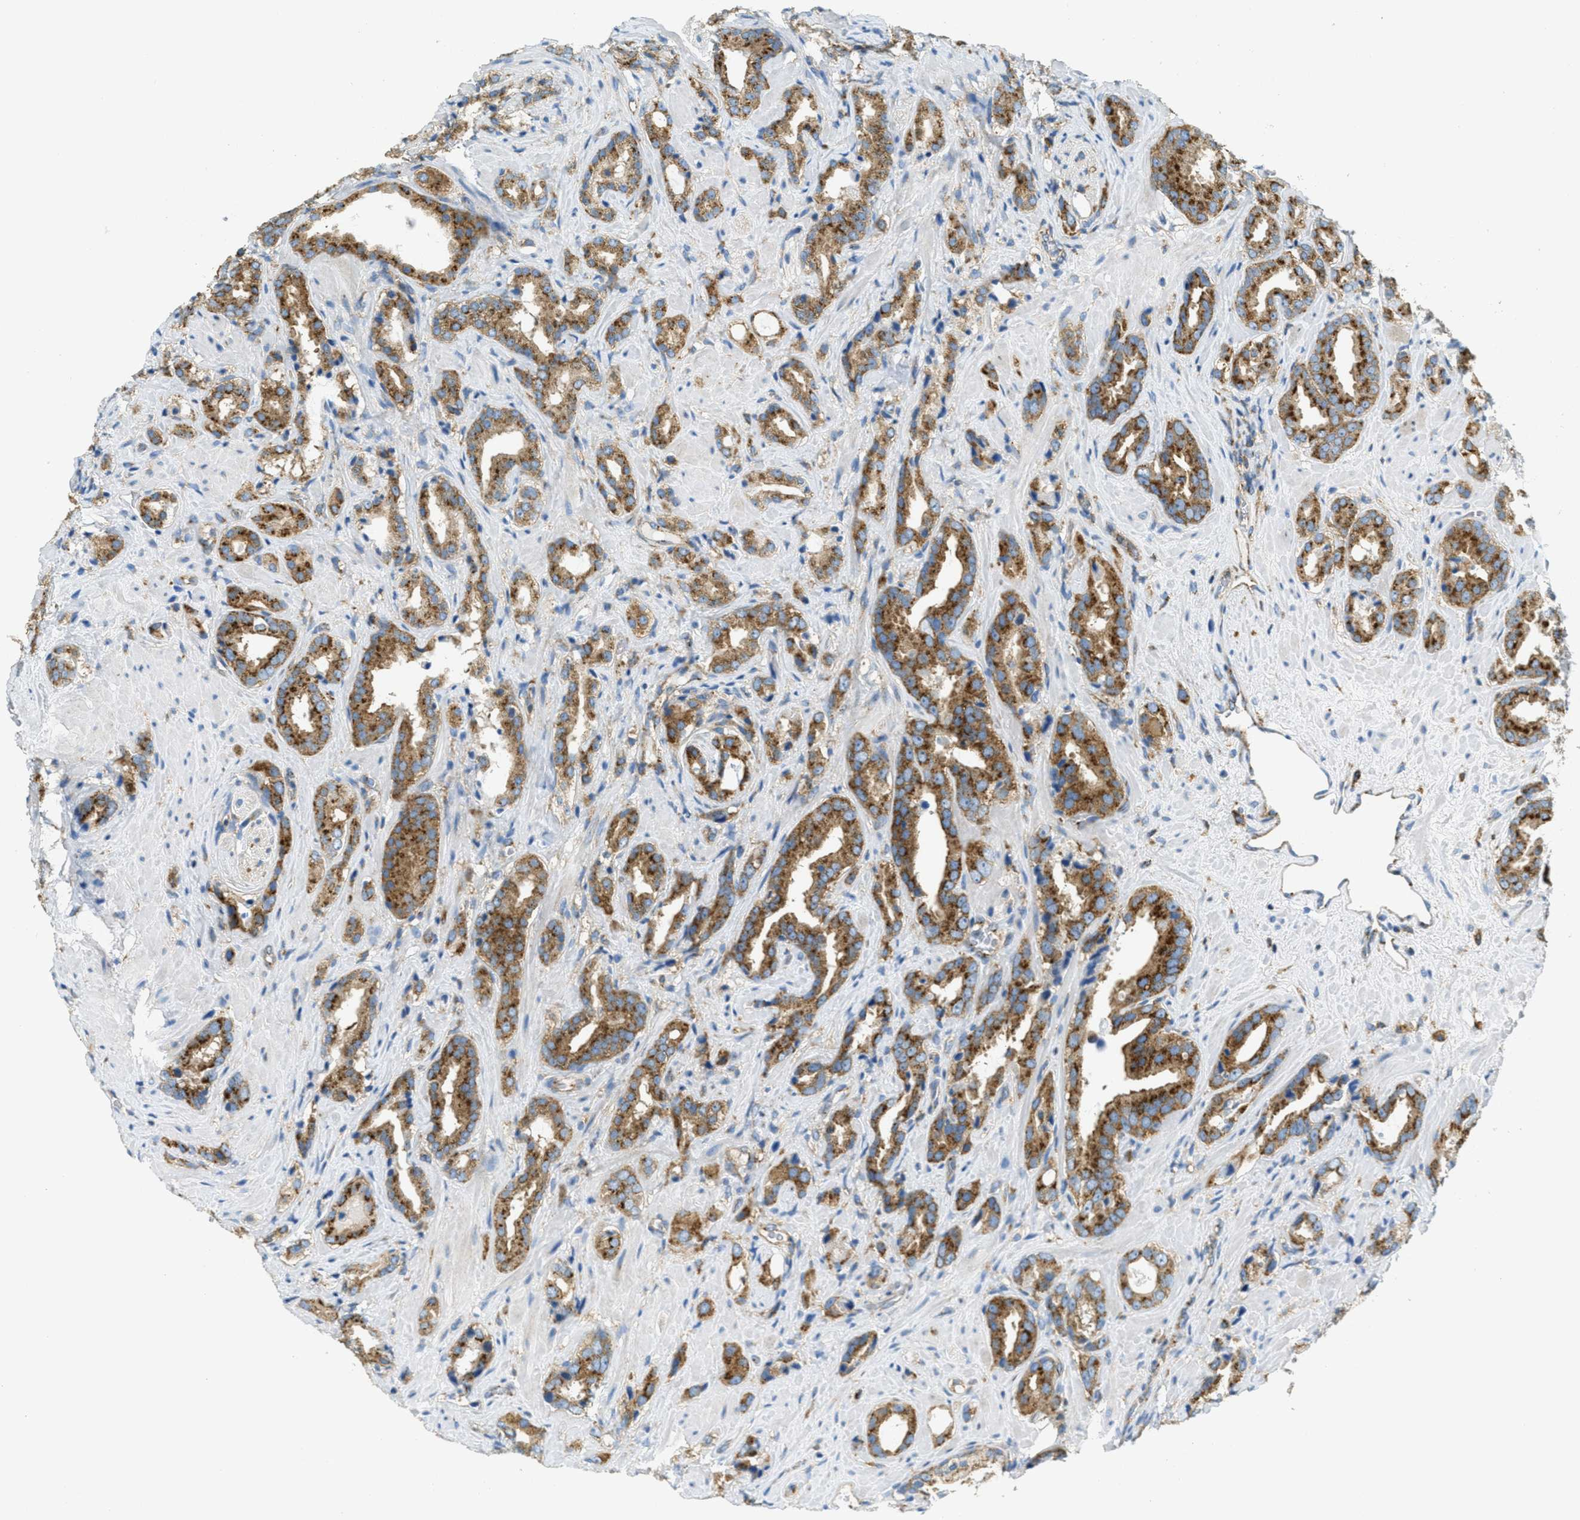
{"staining": {"intensity": "moderate", "quantity": ">75%", "location": "cytoplasmic/membranous"}, "tissue": "prostate cancer", "cell_type": "Tumor cells", "image_type": "cancer", "snomed": [{"axis": "morphology", "description": "Adenocarcinoma, High grade"}, {"axis": "topography", "description": "Prostate"}], "caption": "A photomicrograph of adenocarcinoma (high-grade) (prostate) stained for a protein demonstrates moderate cytoplasmic/membranous brown staining in tumor cells.", "gene": "AP2B1", "patient": {"sex": "male", "age": 64}}